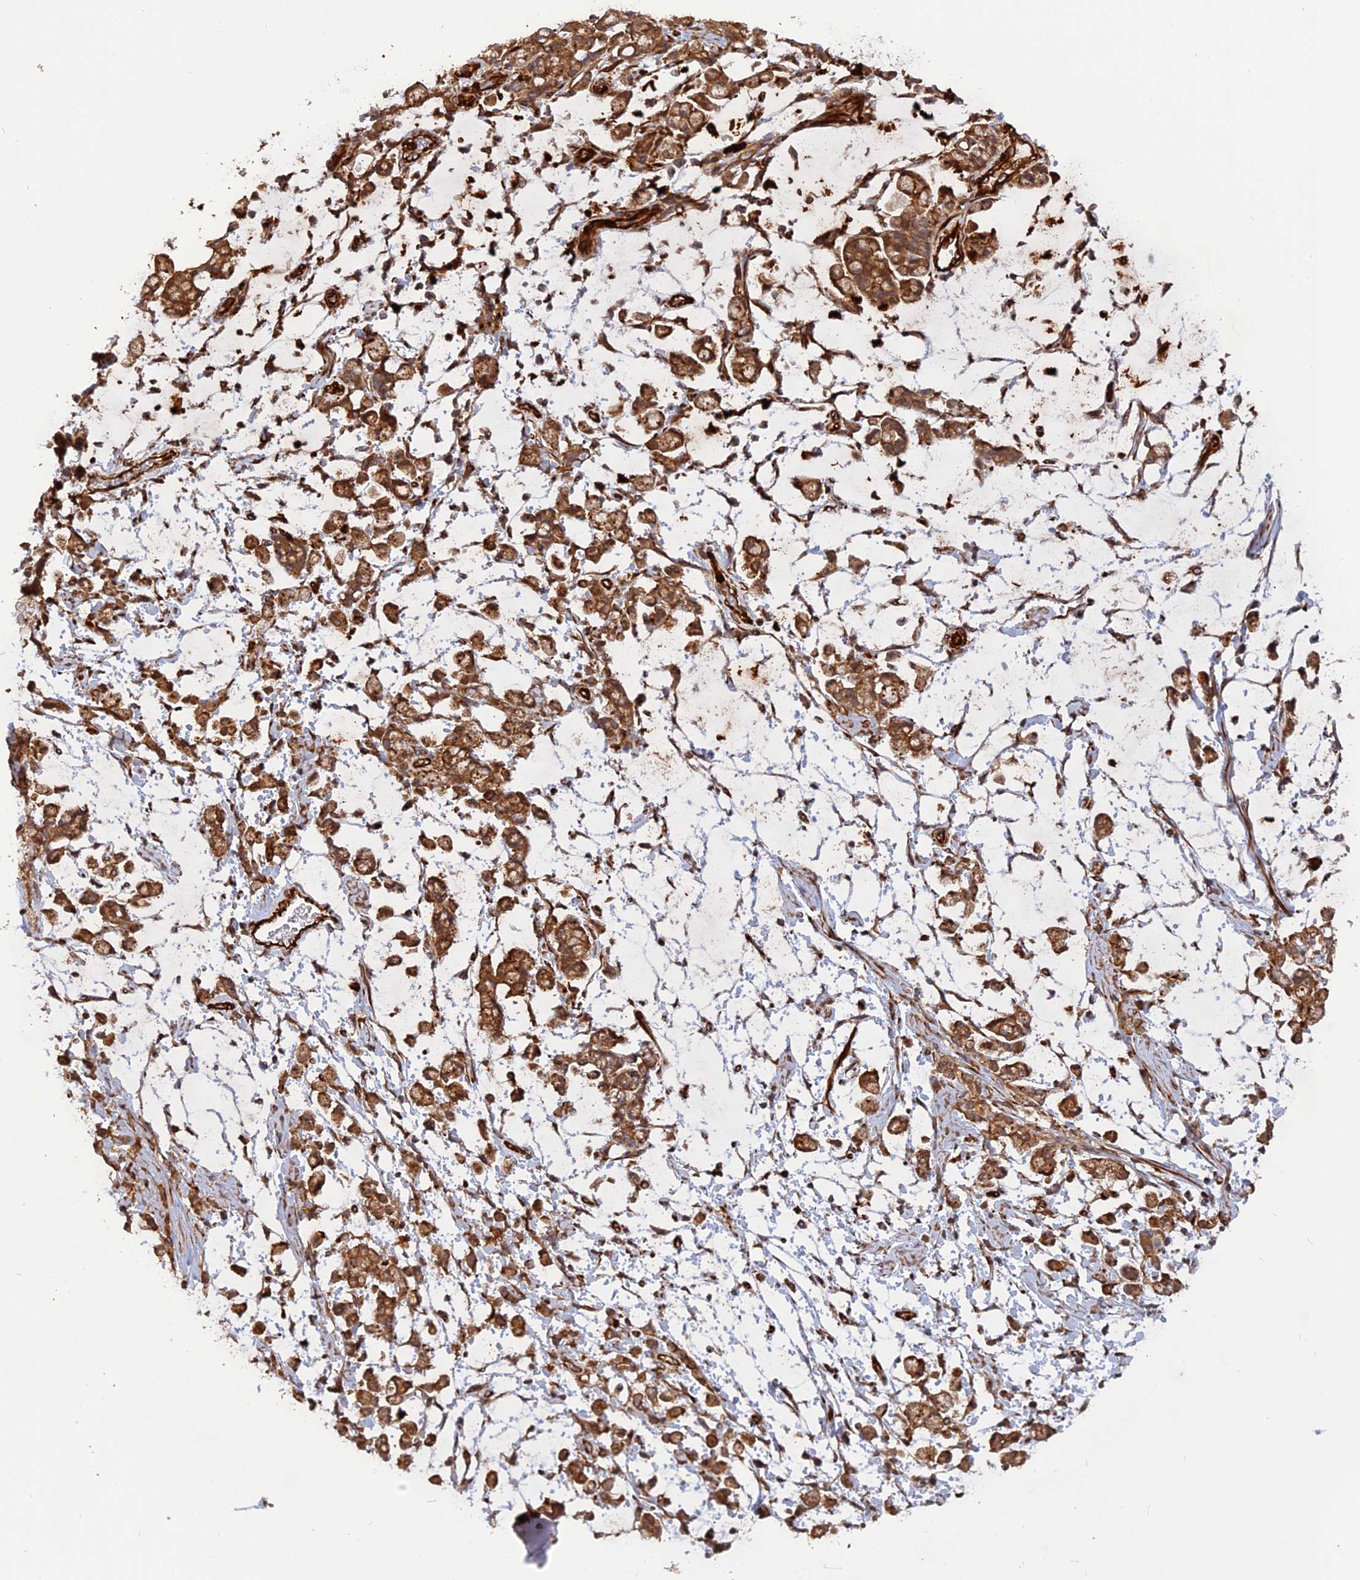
{"staining": {"intensity": "moderate", "quantity": ">75%", "location": "cytoplasmic/membranous"}, "tissue": "stomach cancer", "cell_type": "Tumor cells", "image_type": "cancer", "snomed": [{"axis": "morphology", "description": "Adenocarcinoma, NOS"}, {"axis": "topography", "description": "Stomach"}], "caption": "A brown stain labels moderate cytoplasmic/membranous expression of a protein in stomach cancer tumor cells.", "gene": "PHLDB3", "patient": {"sex": "female", "age": 60}}